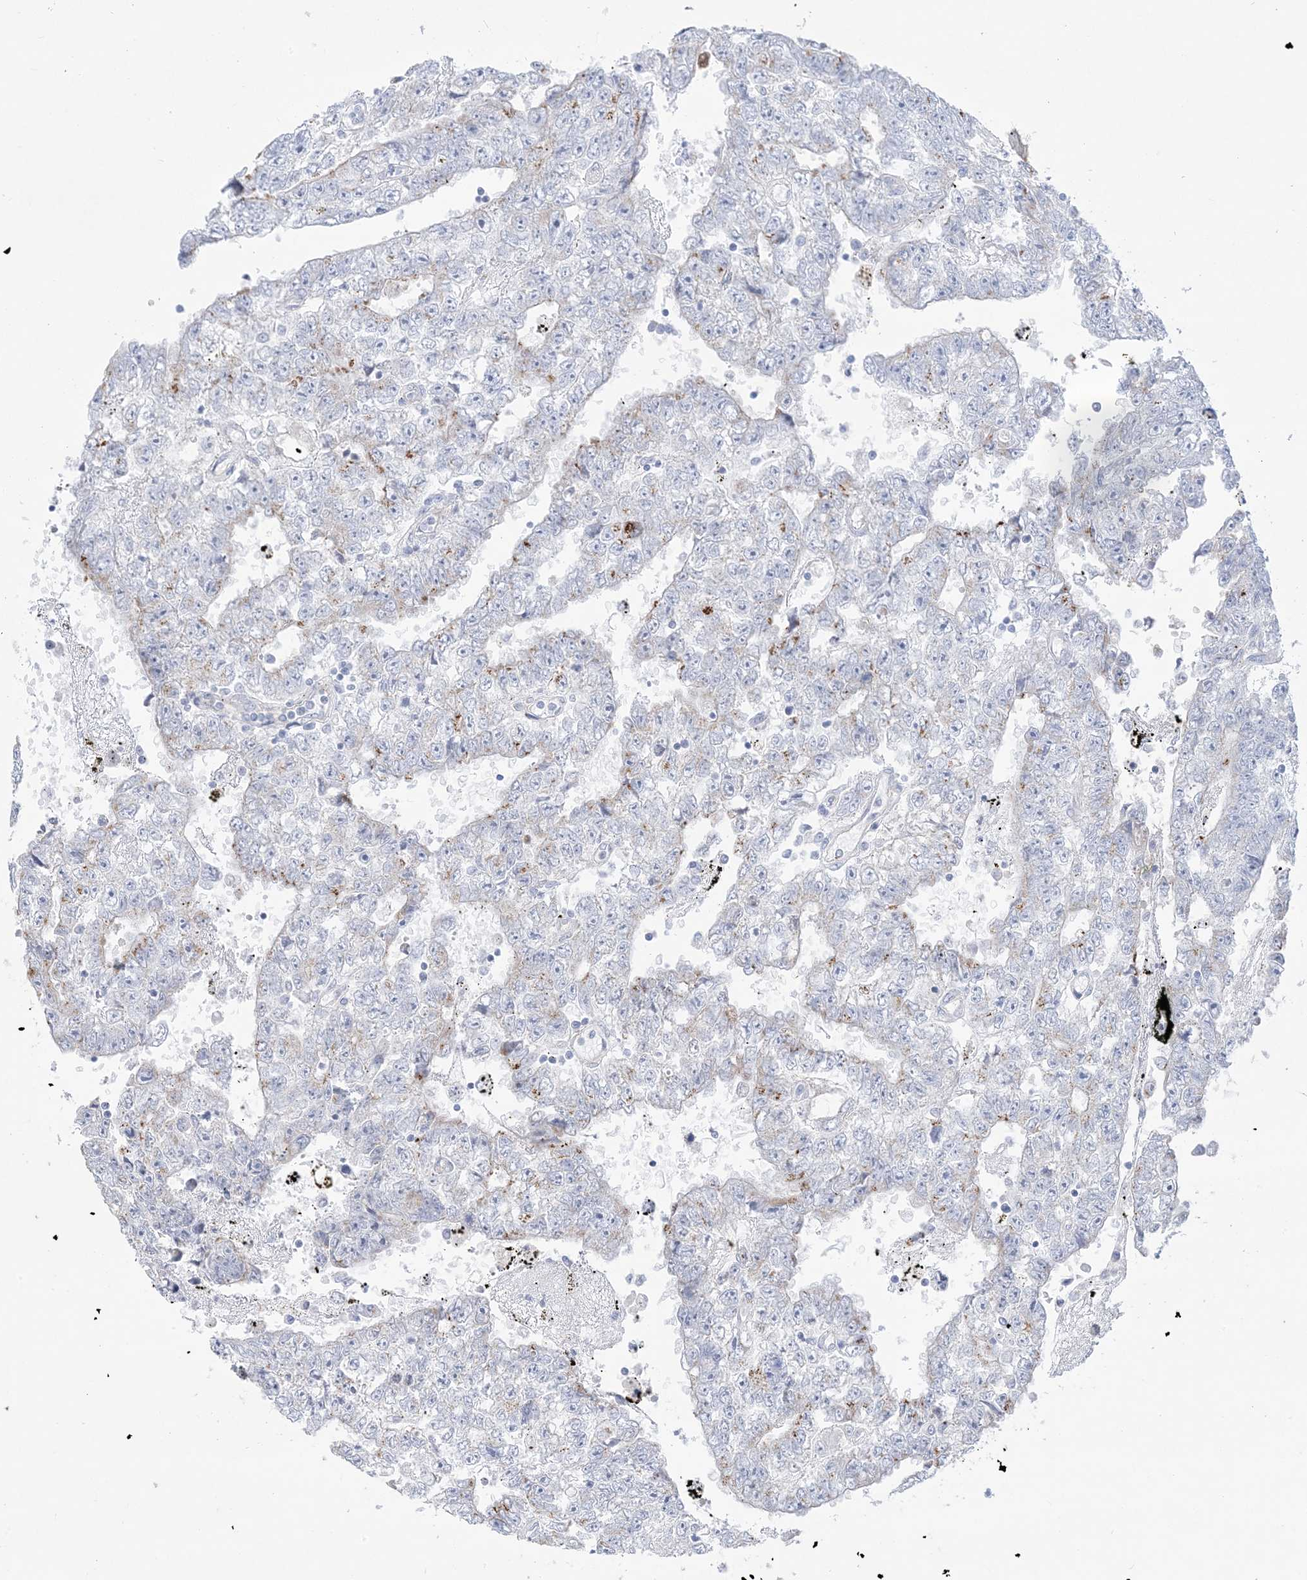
{"staining": {"intensity": "negative", "quantity": "none", "location": "none"}, "tissue": "testis cancer", "cell_type": "Tumor cells", "image_type": "cancer", "snomed": [{"axis": "morphology", "description": "Carcinoma, Embryonal, NOS"}, {"axis": "topography", "description": "Testis"}], "caption": "A high-resolution histopathology image shows immunohistochemistry (IHC) staining of testis cancer (embryonal carcinoma), which reveals no significant expression in tumor cells.", "gene": "B3GNT7", "patient": {"sex": "male", "age": 25}}